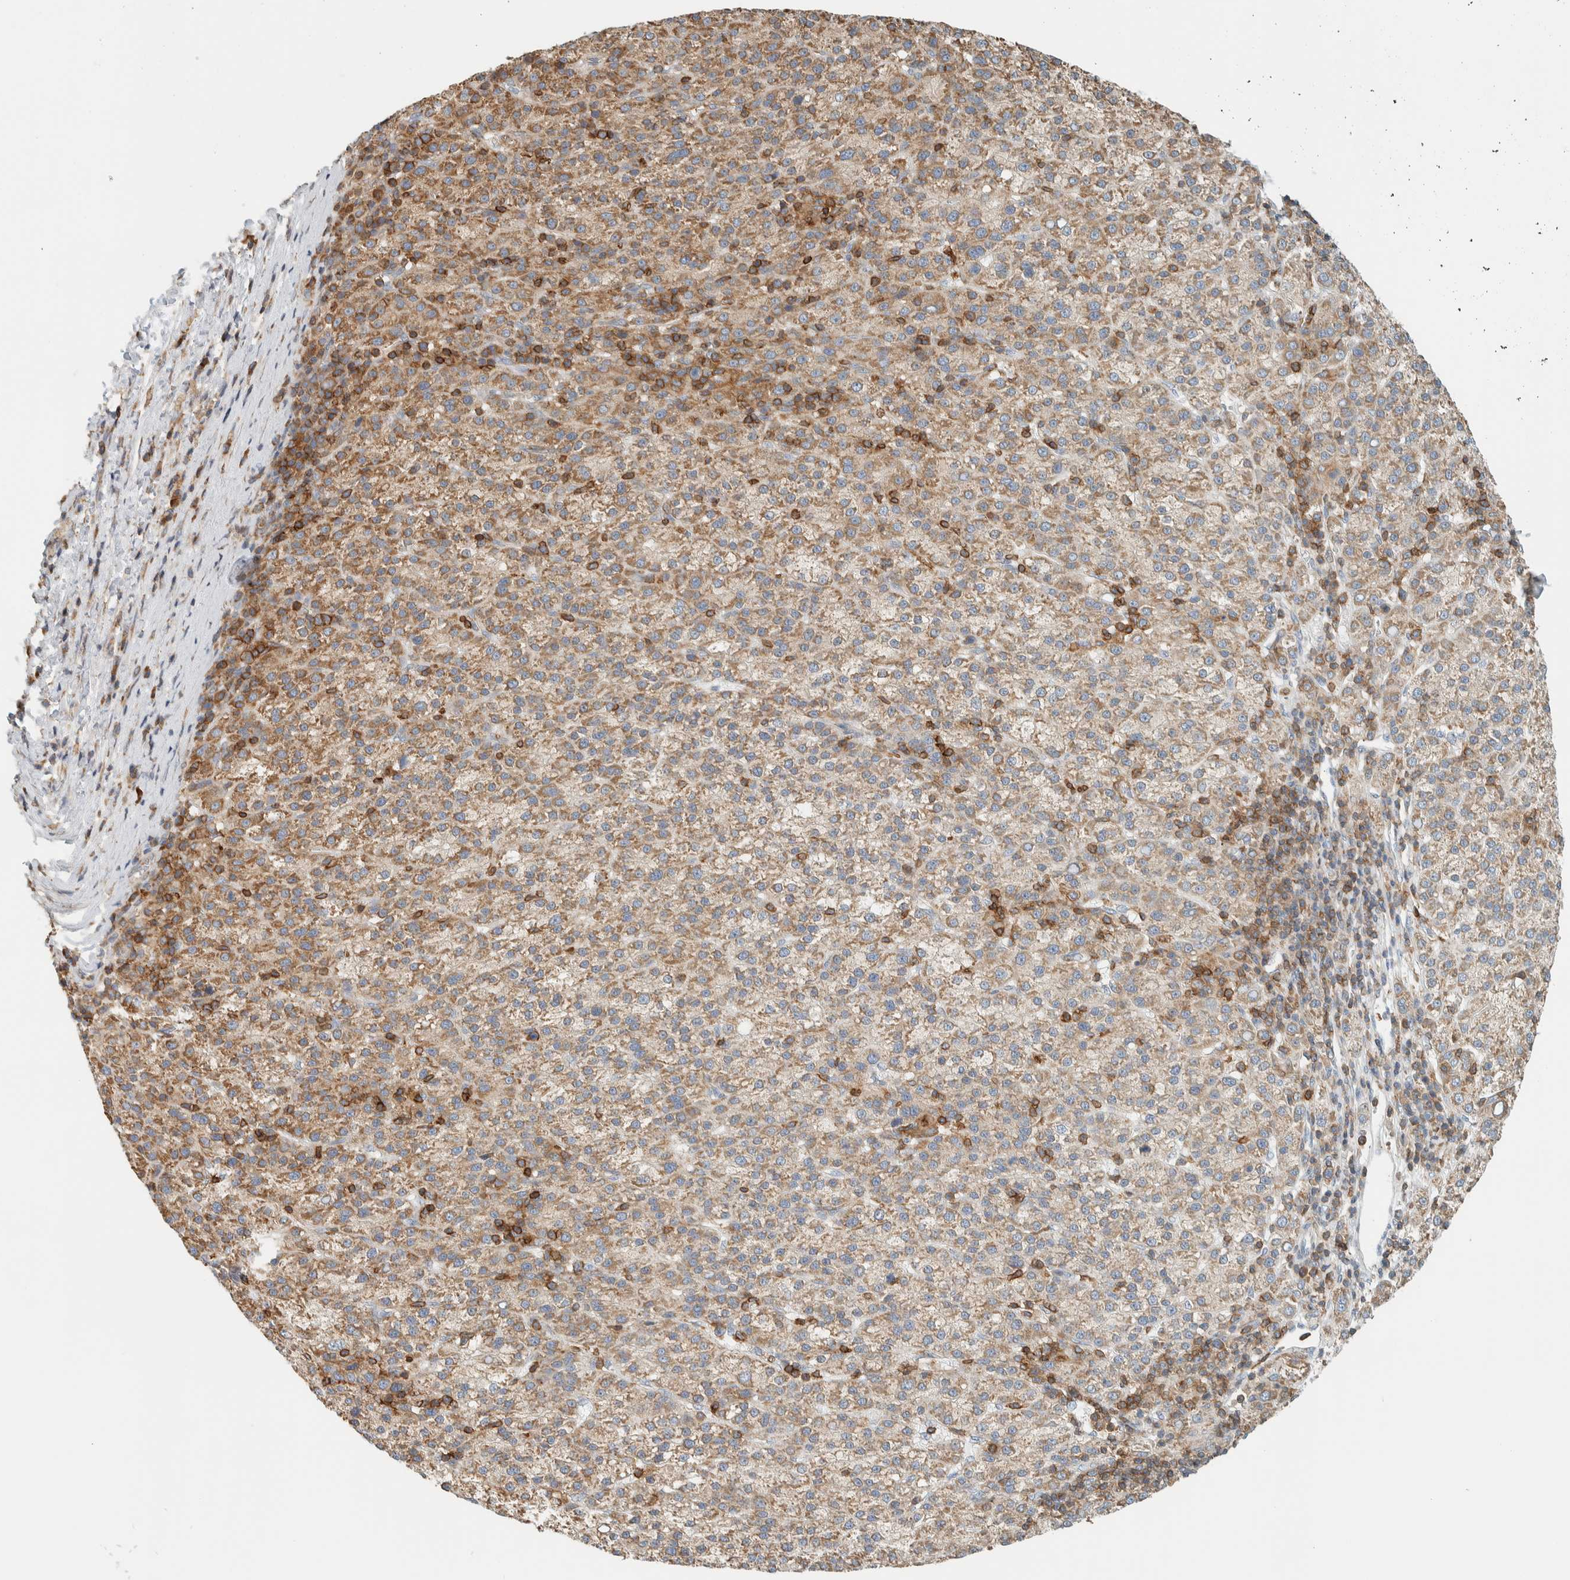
{"staining": {"intensity": "moderate", "quantity": ">75%", "location": "cytoplasmic/membranous"}, "tissue": "liver cancer", "cell_type": "Tumor cells", "image_type": "cancer", "snomed": [{"axis": "morphology", "description": "Carcinoma, Hepatocellular, NOS"}, {"axis": "topography", "description": "Liver"}], "caption": "Protein staining reveals moderate cytoplasmic/membranous staining in about >75% of tumor cells in liver cancer. Using DAB (brown) and hematoxylin (blue) stains, captured at high magnification using brightfield microscopy.", "gene": "CCDC57", "patient": {"sex": "female", "age": 58}}